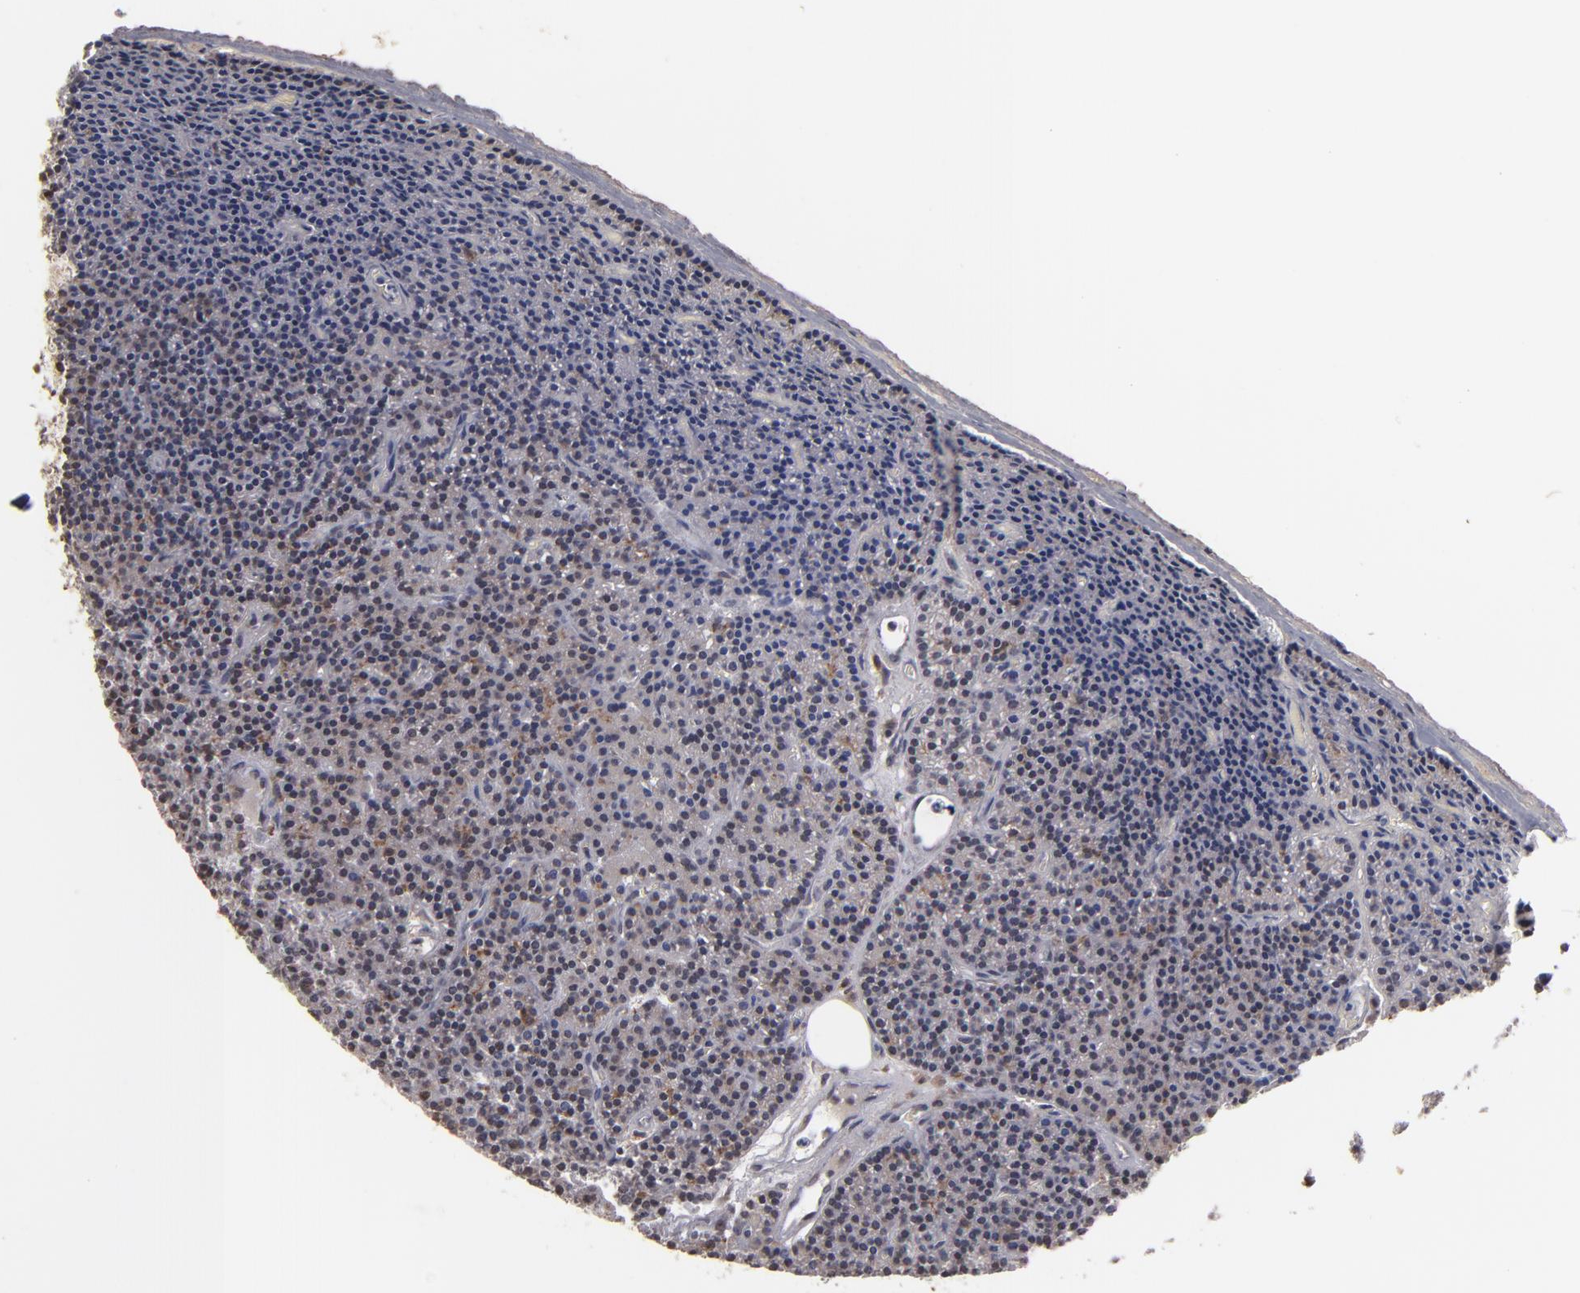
{"staining": {"intensity": "strong", "quantity": ">75%", "location": "nuclear"}, "tissue": "parathyroid gland", "cell_type": "Glandular cells", "image_type": "normal", "snomed": [{"axis": "morphology", "description": "Normal tissue, NOS"}, {"axis": "topography", "description": "Parathyroid gland"}], "caption": "DAB (3,3'-diaminobenzidine) immunohistochemical staining of benign human parathyroid gland shows strong nuclear protein positivity in approximately >75% of glandular cells.", "gene": "ZNF75A", "patient": {"sex": "male", "age": 57}}